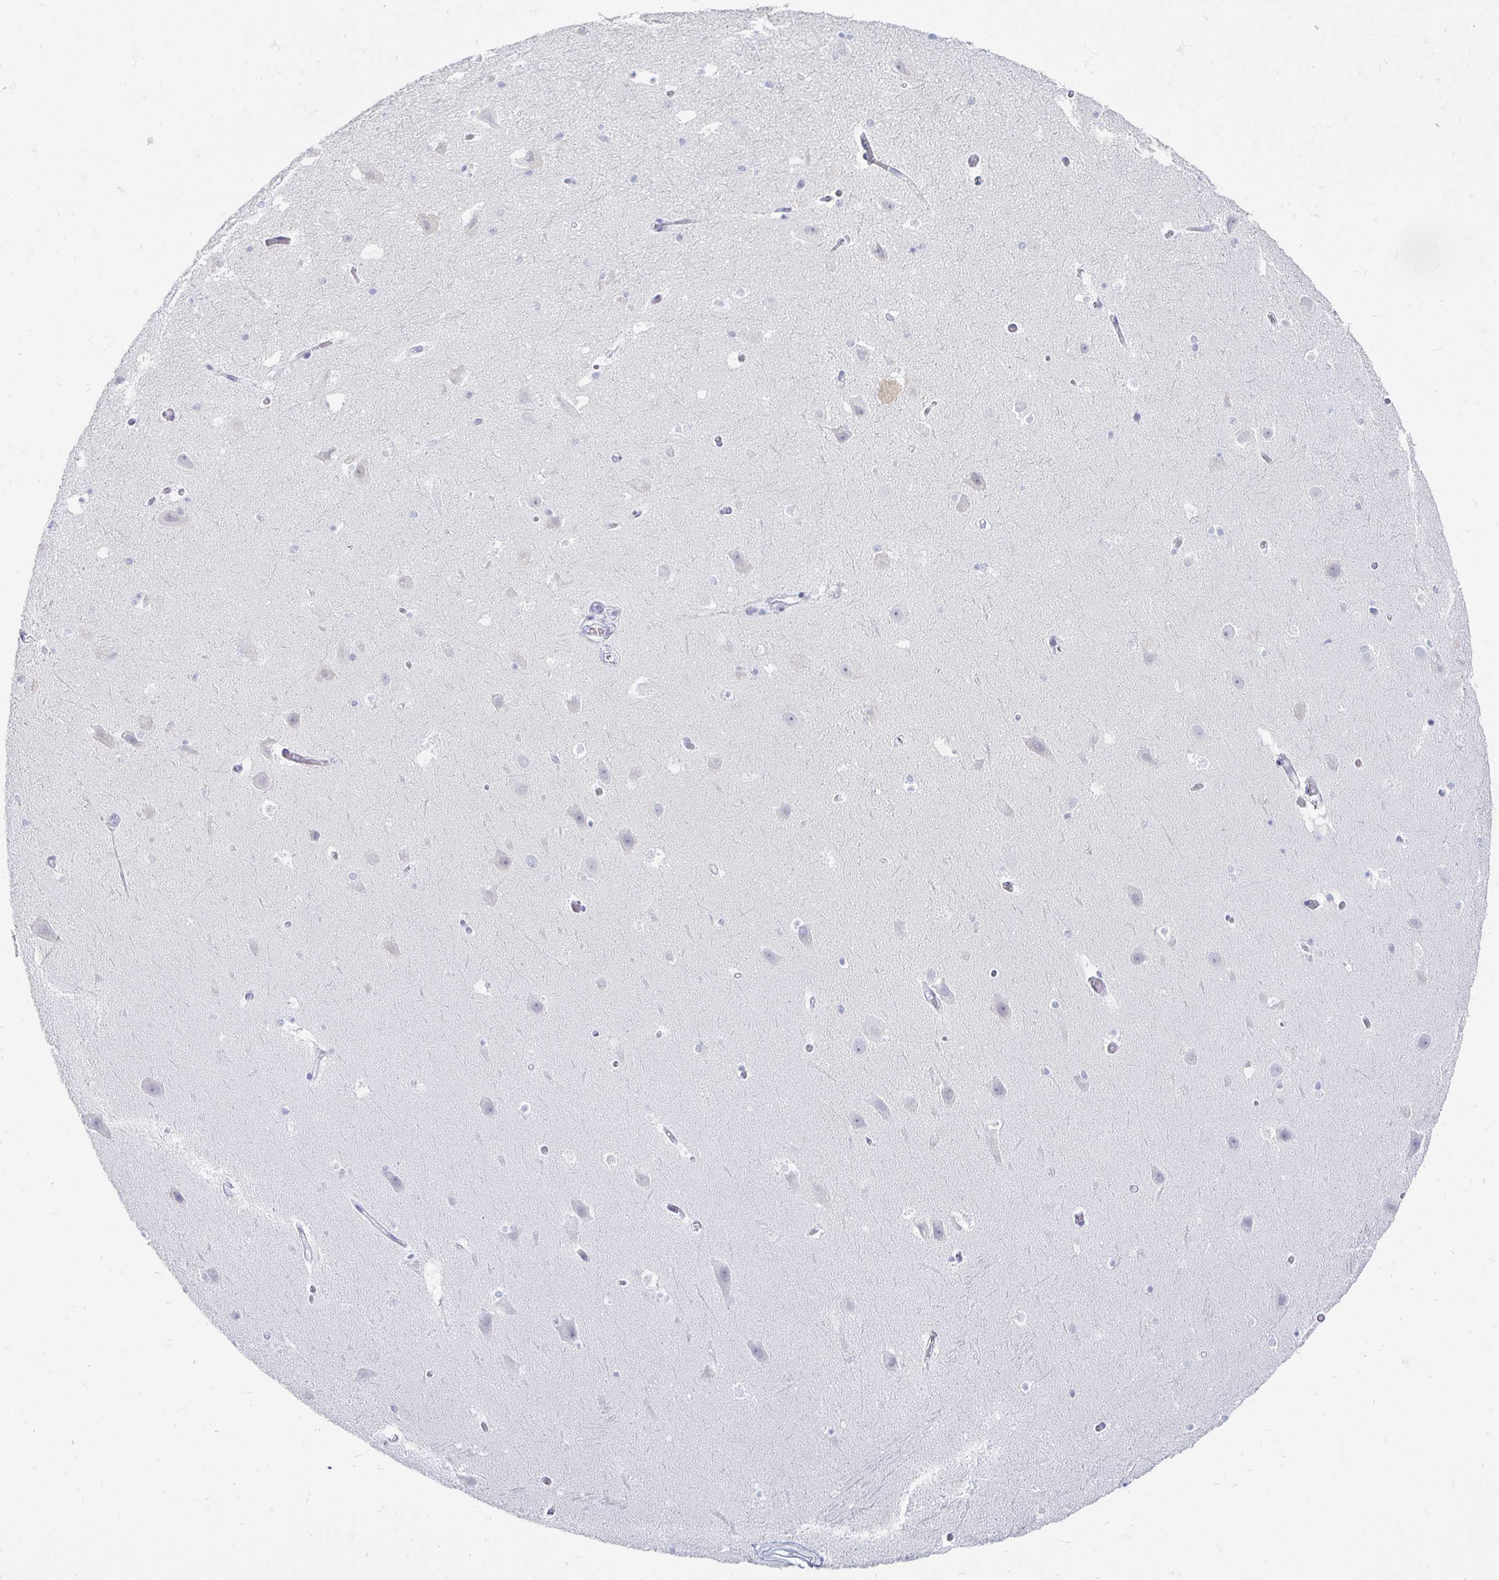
{"staining": {"intensity": "negative", "quantity": "none", "location": "none"}, "tissue": "hippocampus", "cell_type": "Glial cells", "image_type": "normal", "snomed": [{"axis": "morphology", "description": "Normal tissue, NOS"}, {"axis": "topography", "description": "Hippocampus"}], "caption": "Immunohistochemistry of benign human hippocampus demonstrates no positivity in glial cells. Nuclei are stained in blue.", "gene": "PEG10", "patient": {"sex": "male", "age": 26}}